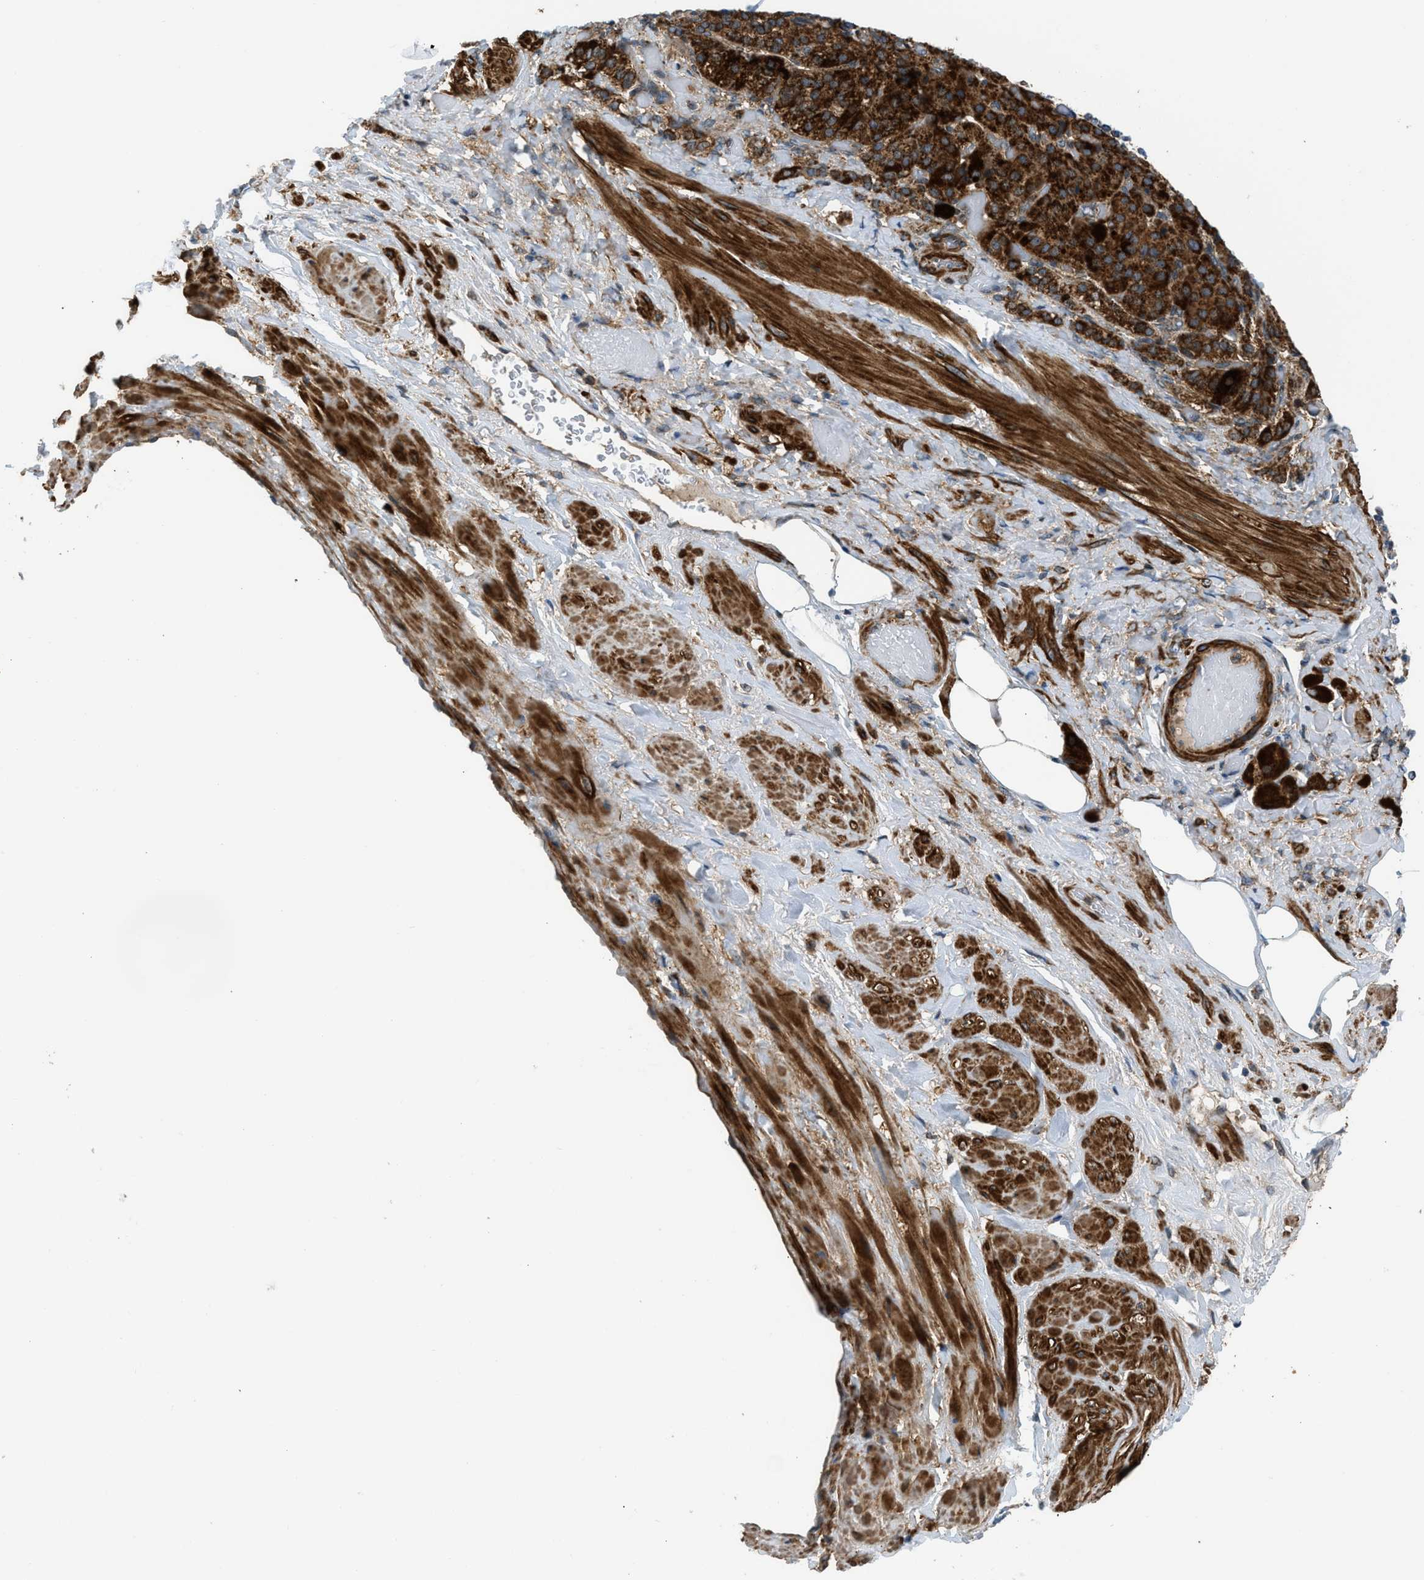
{"staining": {"intensity": "strong", "quantity": ">75%", "location": "cytoplasmic/membranous"}, "tissue": "adrenal gland", "cell_type": "Glandular cells", "image_type": "normal", "snomed": [{"axis": "morphology", "description": "Normal tissue, NOS"}, {"axis": "topography", "description": "Adrenal gland"}], "caption": "Immunohistochemical staining of benign adrenal gland exhibits >75% levels of strong cytoplasmic/membranous protein positivity in approximately >75% of glandular cells.", "gene": "SESN2", "patient": {"sex": "female", "age": 59}}